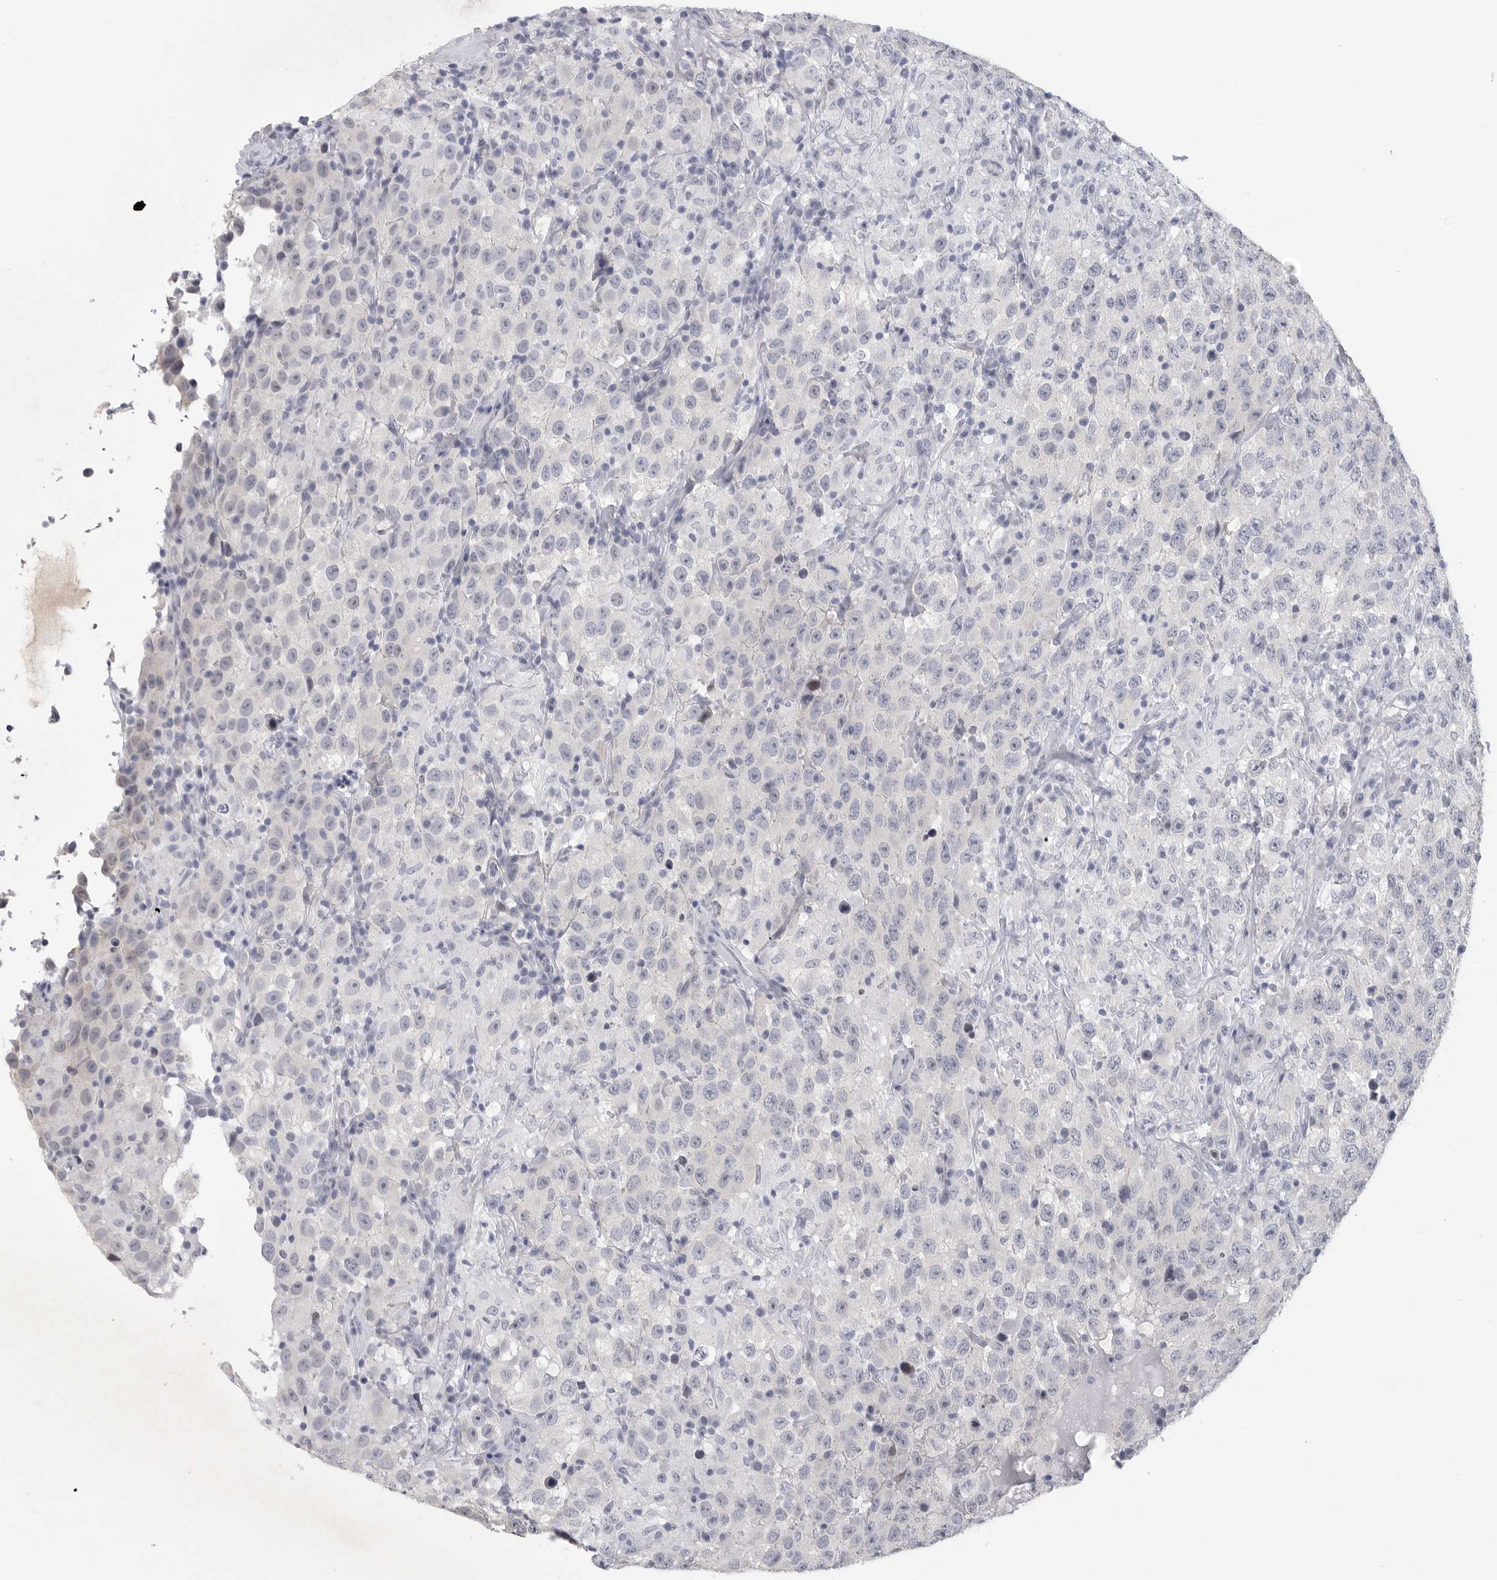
{"staining": {"intensity": "negative", "quantity": "none", "location": "none"}, "tissue": "testis cancer", "cell_type": "Tumor cells", "image_type": "cancer", "snomed": [{"axis": "morphology", "description": "Seminoma, NOS"}, {"axis": "topography", "description": "Testis"}], "caption": "IHC micrograph of human testis cancer (seminoma) stained for a protein (brown), which displays no expression in tumor cells.", "gene": "TNR", "patient": {"sex": "male", "age": 41}}